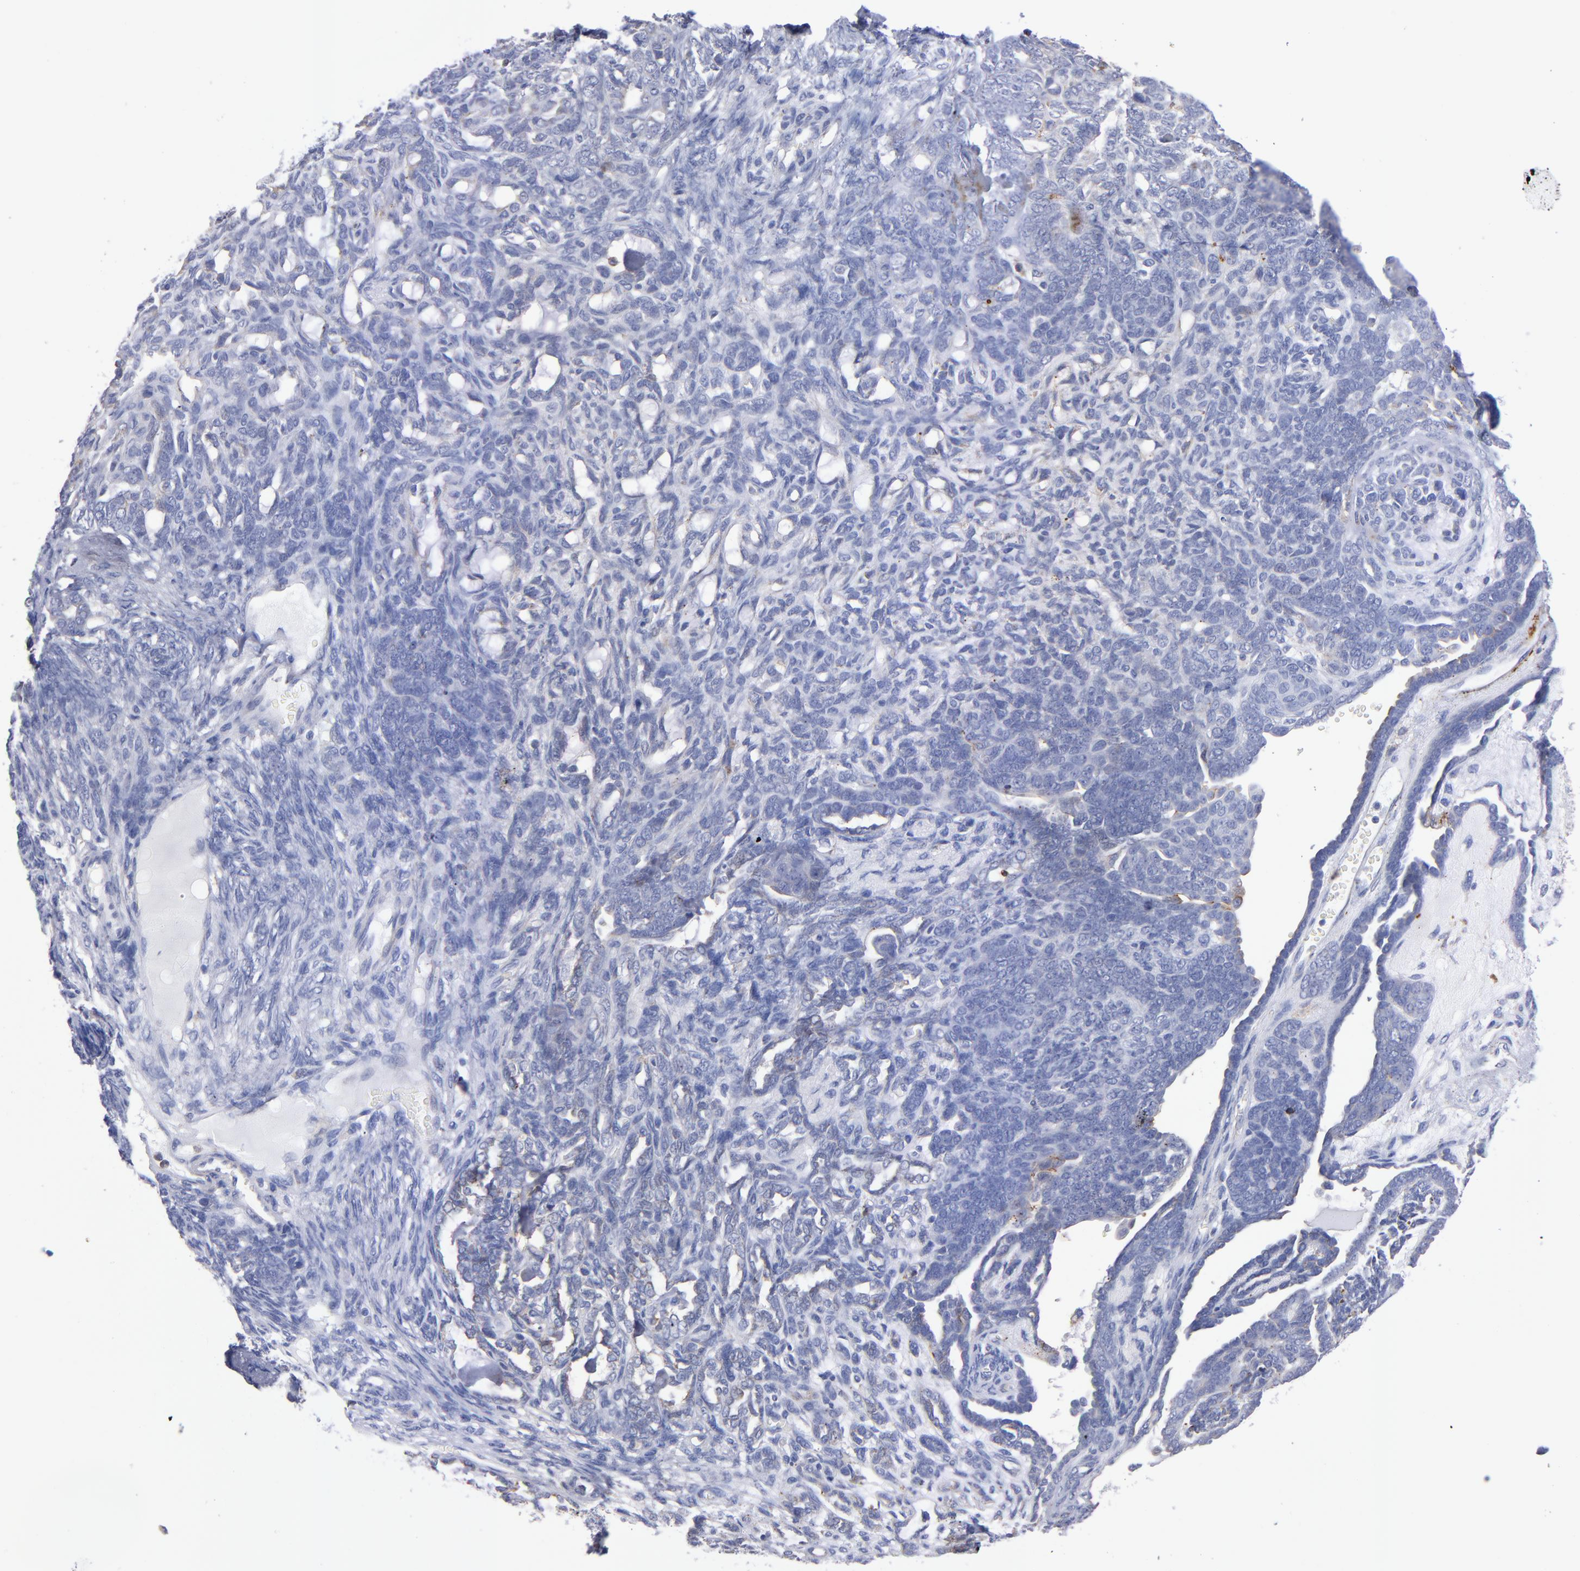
{"staining": {"intensity": "negative", "quantity": "none", "location": "none"}, "tissue": "endometrial cancer", "cell_type": "Tumor cells", "image_type": "cancer", "snomed": [{"axis": "morphology", "description": "Neoplasm, malignant, NOS"}, {"axis": "topography", "description": "Endometrium"}], "caption": "Immunohistochemical staining of endometrial cancer shows no significant positivity in tumor cells.", "gene": "MFGE8", "patient": {"sex": "female", "age": 74}}